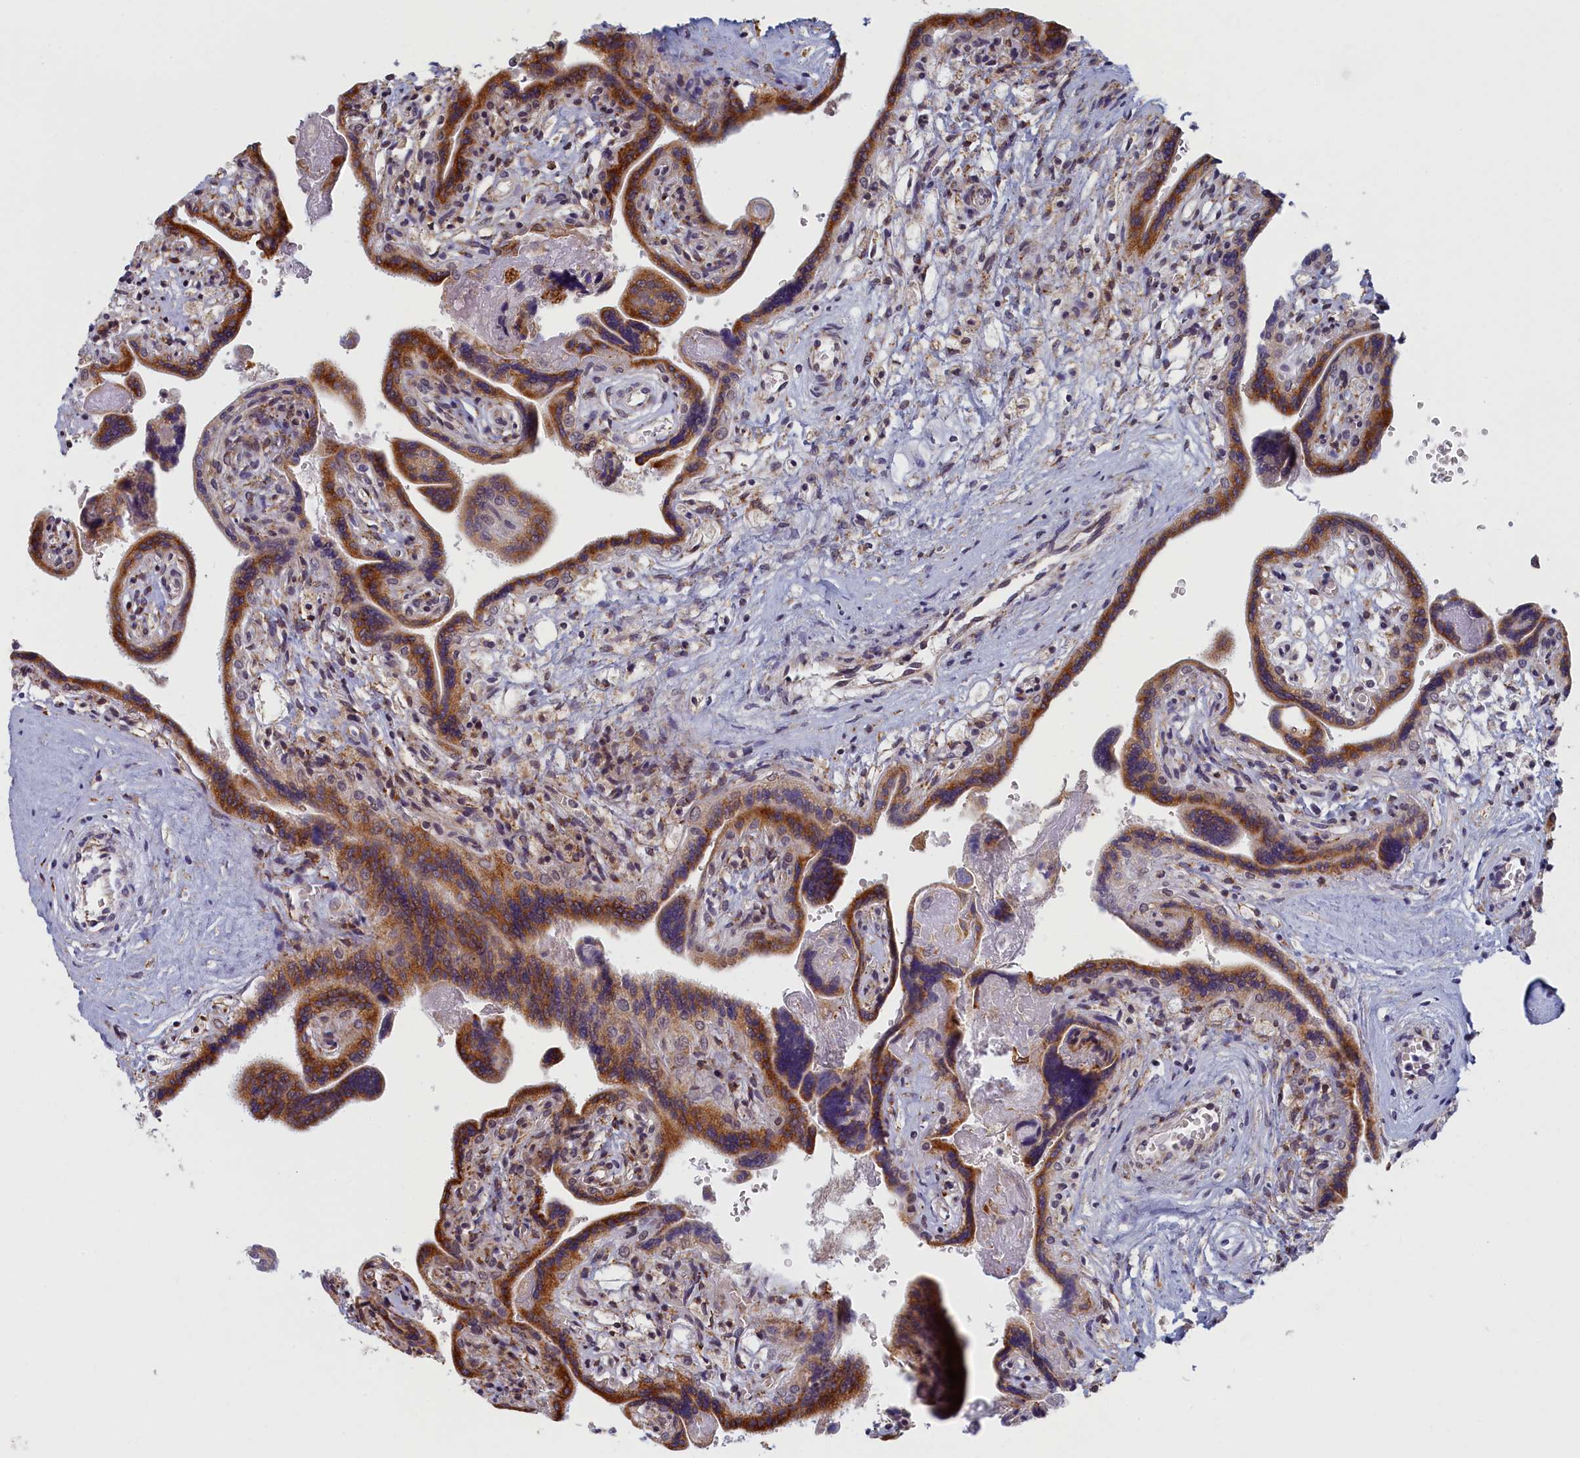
{"staining": {"intensity": "moderate", "quantity": ">75%", "location": "cytoplasmic/membranous"}, "tissue": "placenta", "cell_type": "Trophoblastic cells", "image_type": "normal", "snomed": [{"axis": "morphology", "description": "Normal tissue, NOS"}, {"axis": "topography", "description": "Placenta"}], "caption": "This histopathology image displays IHC staining of unremarkable placenta, with medium moderate cytoplasmic/membranous positivity in approximately >75% of trophoblastic cells.", "gene": "DNAJC17", "patient": {"sex": "female", "age": 37}}